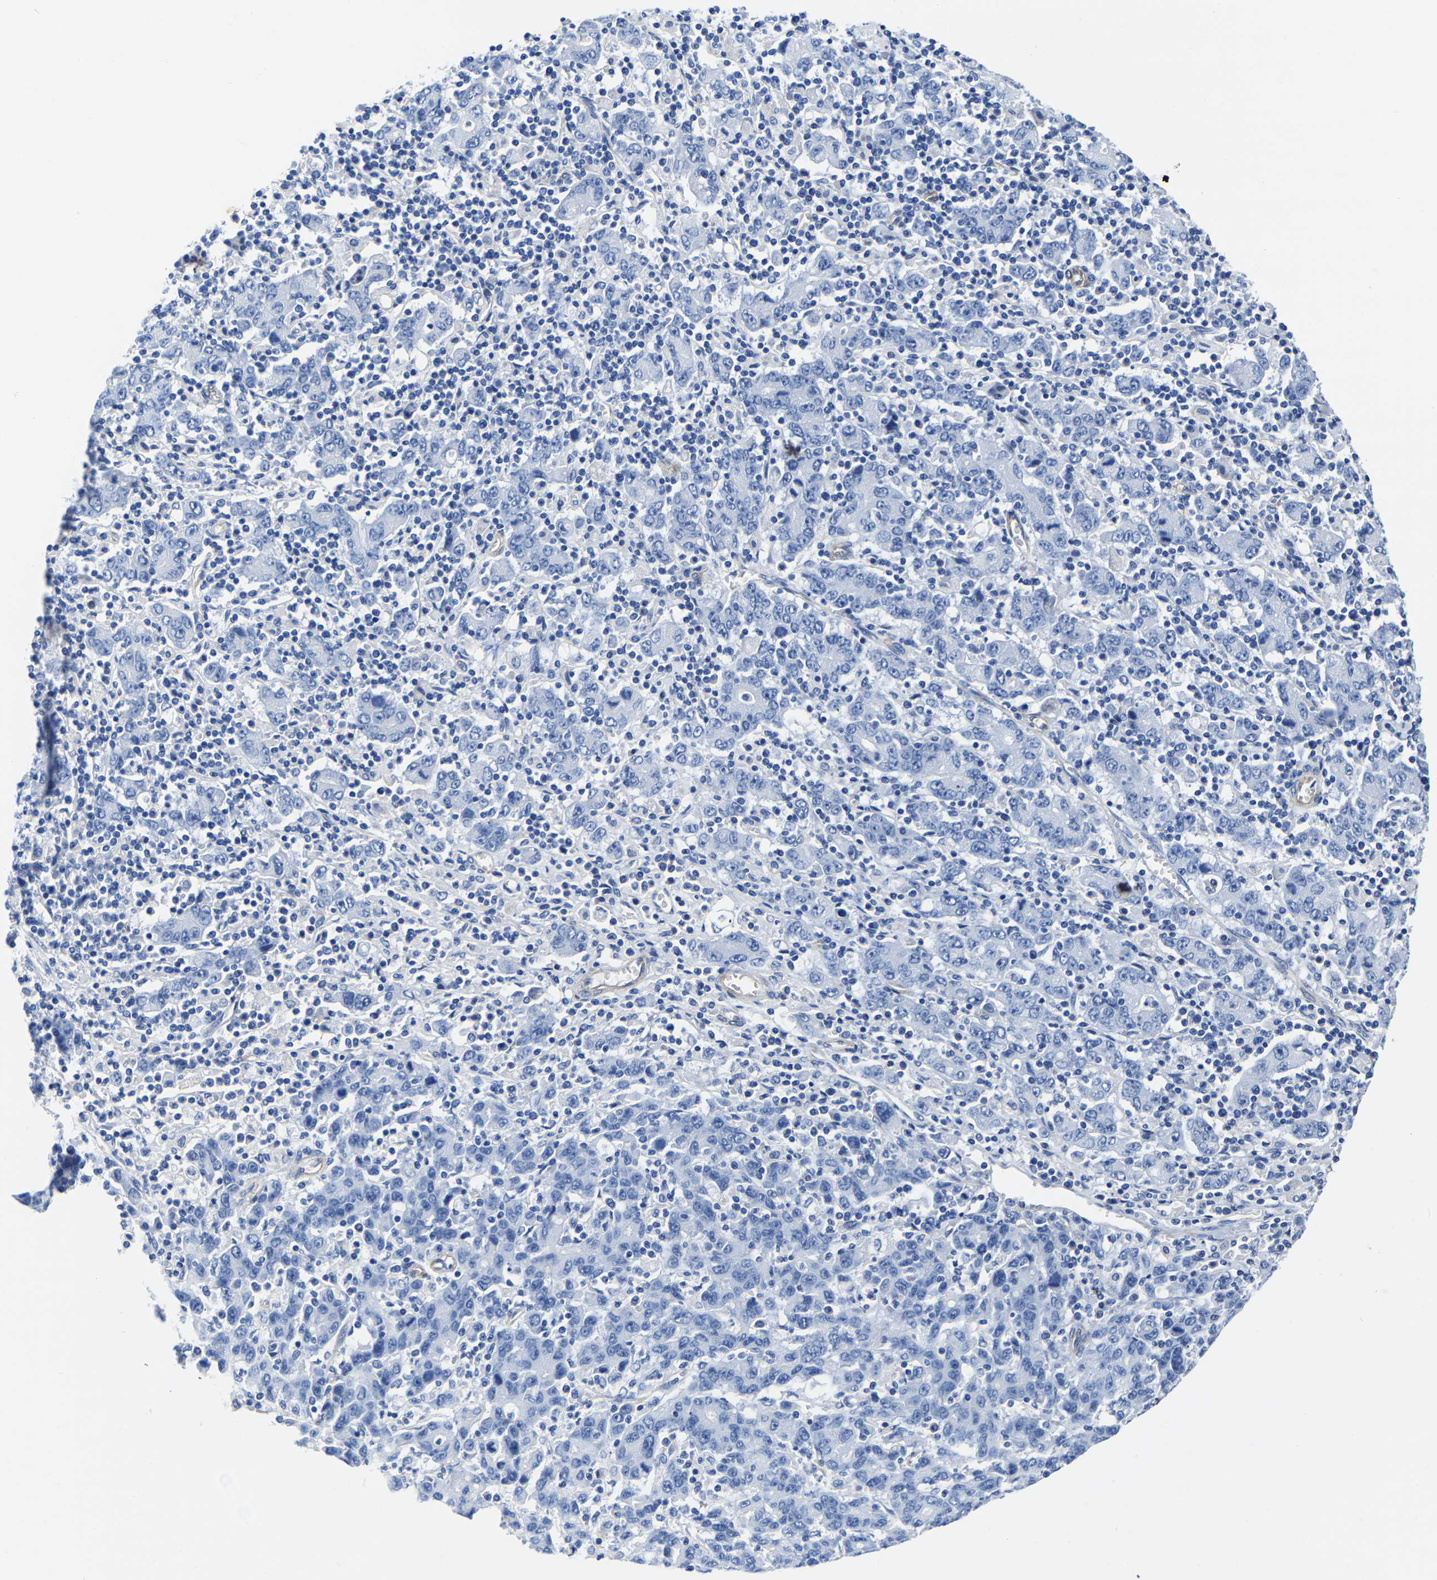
{"staining": {"intensity": "negative", "quantity": "none", "location": "none"}, "tissue": "stomach cancer", "cell_type": "Tumor cells", "image_type": "cancer", "snomed": [{"axis": "morphology", "description": "Adenocarcinoma, NOS"}, {"axis": "topography", "description": "Stomach, upper"}], "caption": "DAB immunohistochemical staining of stomach cancer (adenocarcinoma) exhibits no significant positivity in tumor cells.", "gene": "SLC45A3", "patient": {"sex": "male", "age": 69}}